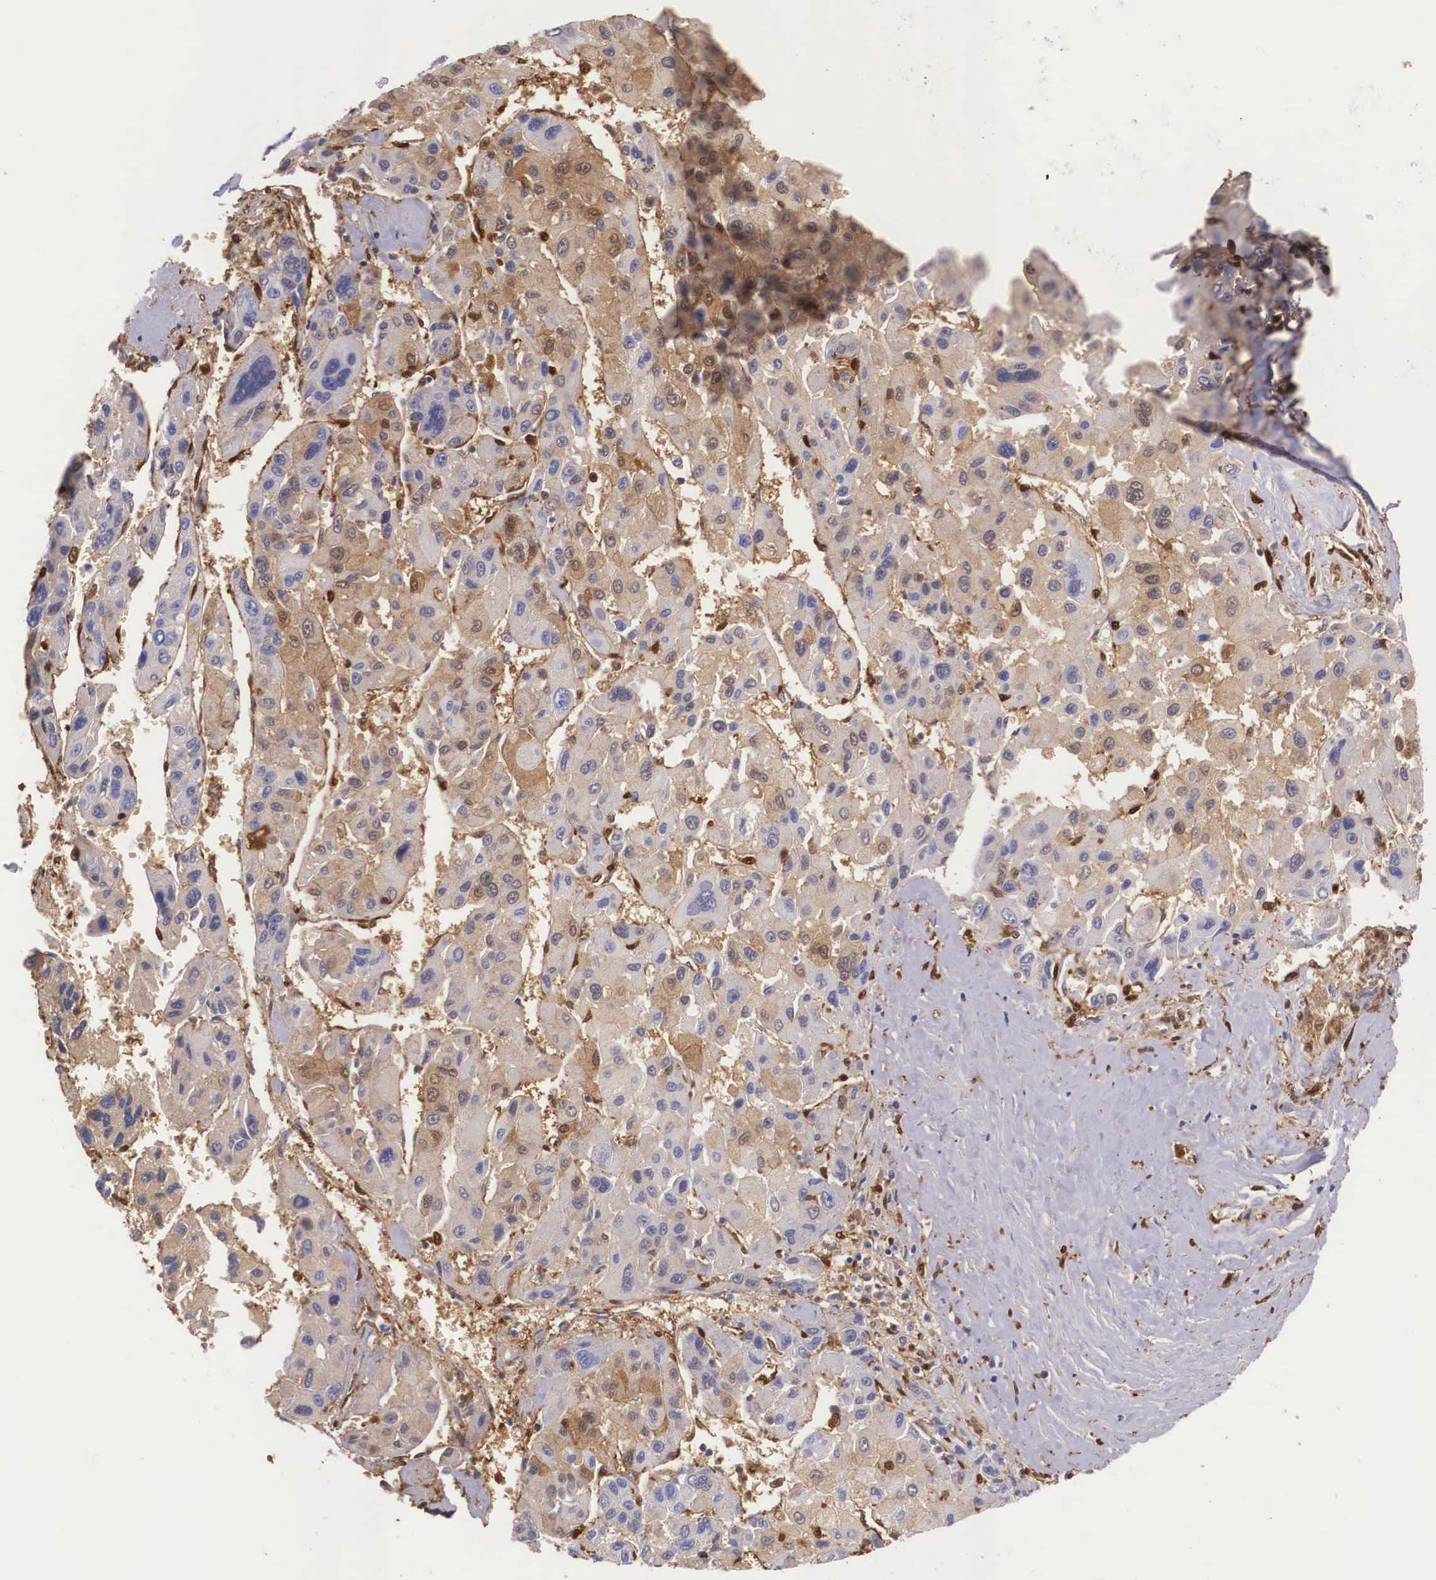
{"staining": {"intensity": "weak", "quantity": "25%-75%", "location": "cytoplasmic/membranous"}, "tissue": "liver cancer", "cell_type": "Tumor cells", "image_type": "cancer", "snomed": [{"axis": "morphology", "description": "Carcinoma, Hepatocellular, NOS"}, {"axis": "topography", "description": "Liver"}], "caption": "About 25%-75% of tumor cells in human hepatocellular carcinoma (liver) demonstrate weak cytoplasmic/membranous protein positivity as visualized by brown immunohistochemical staining.", "gene": "LGALS1", "patient": {"sex": "male", "age": 64}}